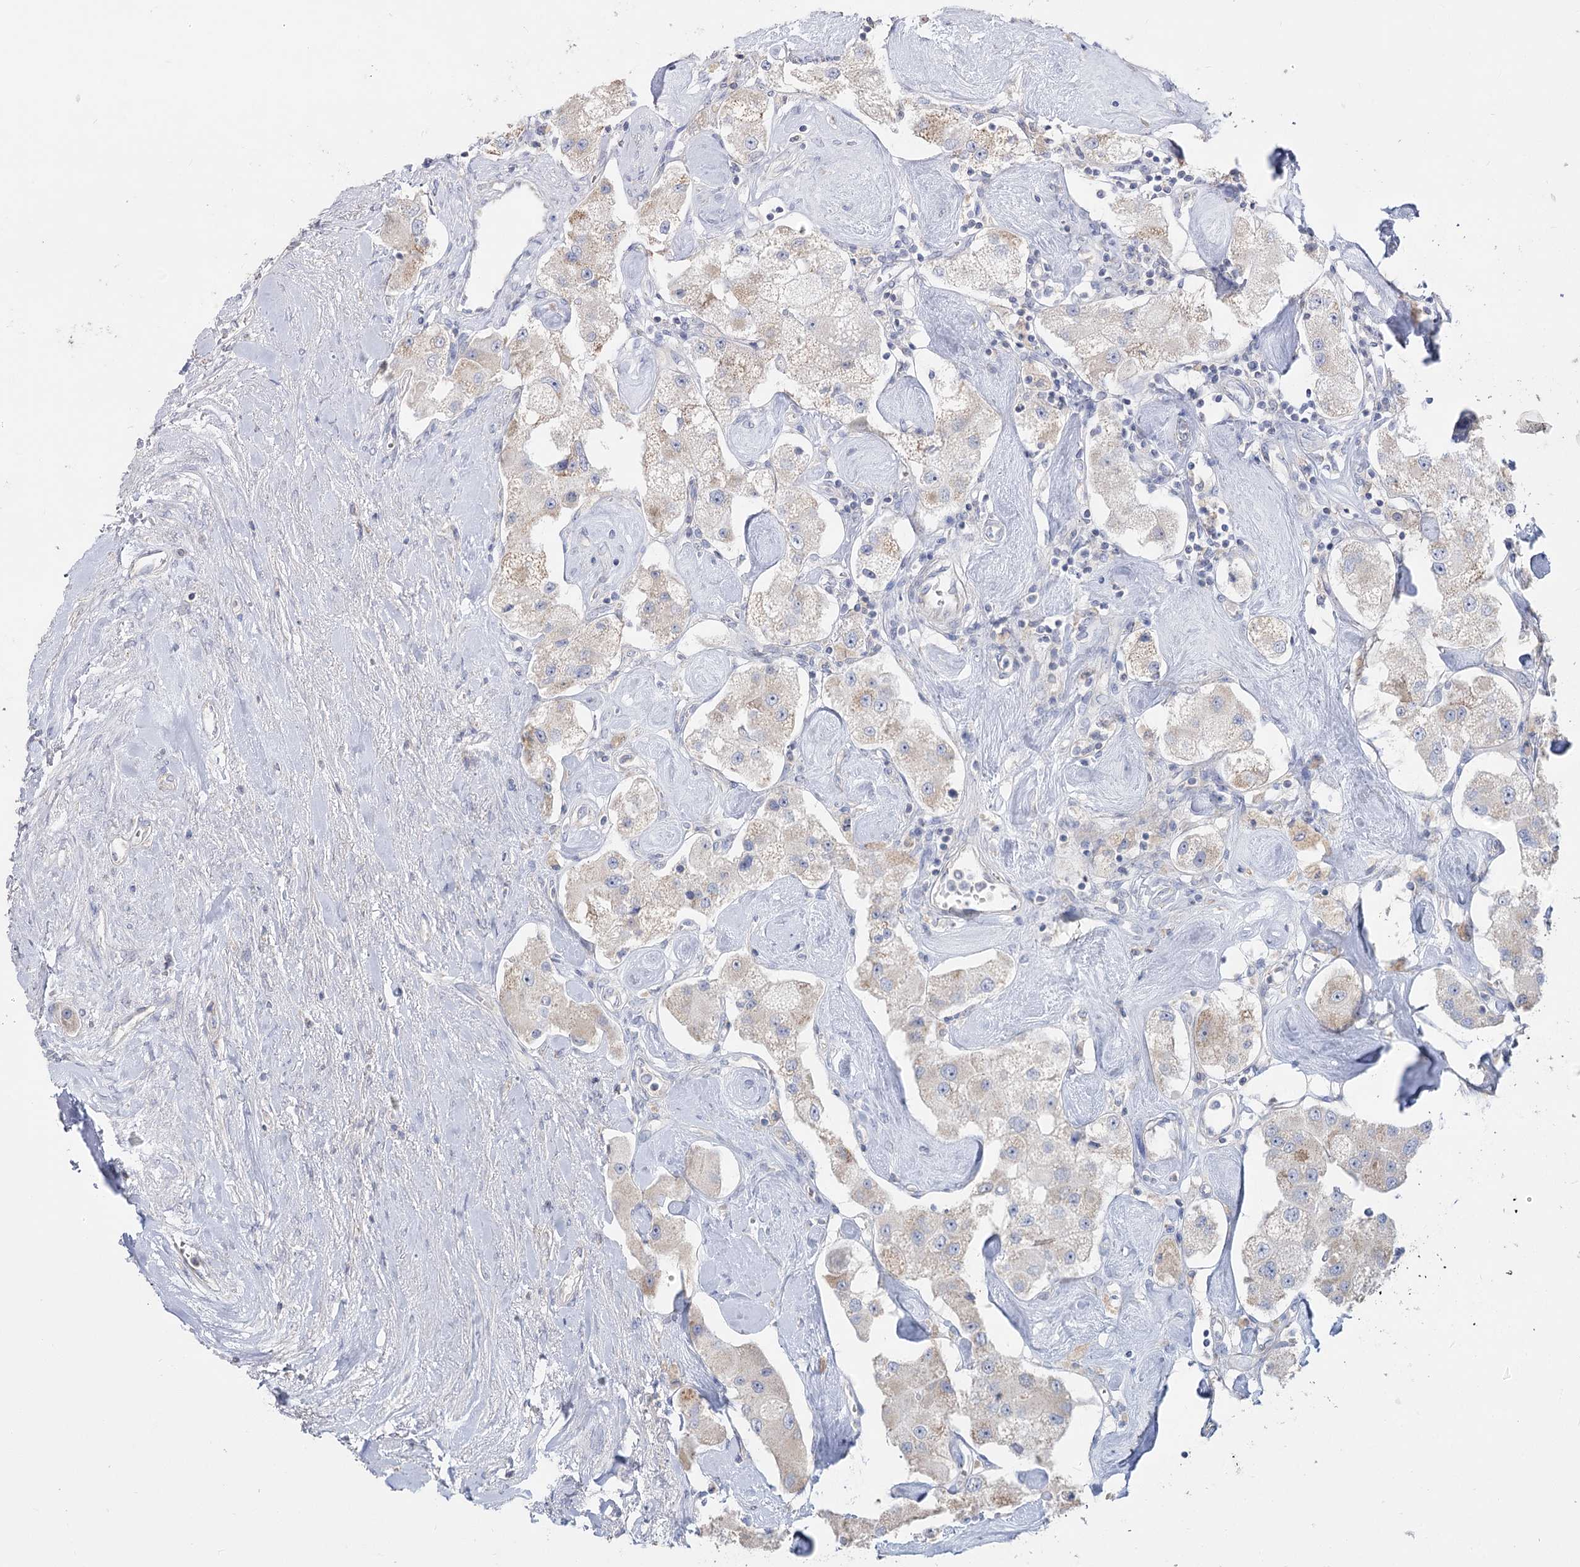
{"staining": {"intensity": "weak", "quantity": "<25%", "location": "cytoplasmic/membranous"}, "tissue": "carcinoid", "cell_type": "Tumor cells", "image_type": "cancer", "snomed": [{"axis": "morphology", "description": "Carcinoid, malignant, NOS"}, {"axis": "topography", "description": "Pancreas"}], "caption": "Carcinoid was stained to show a protein in brown. There is no significant expression in tumor cells. (DAB IHC with hematoxylin counter stain).", "gene": "TMEM187", "patient": {"sex": "male", "age": 41}}